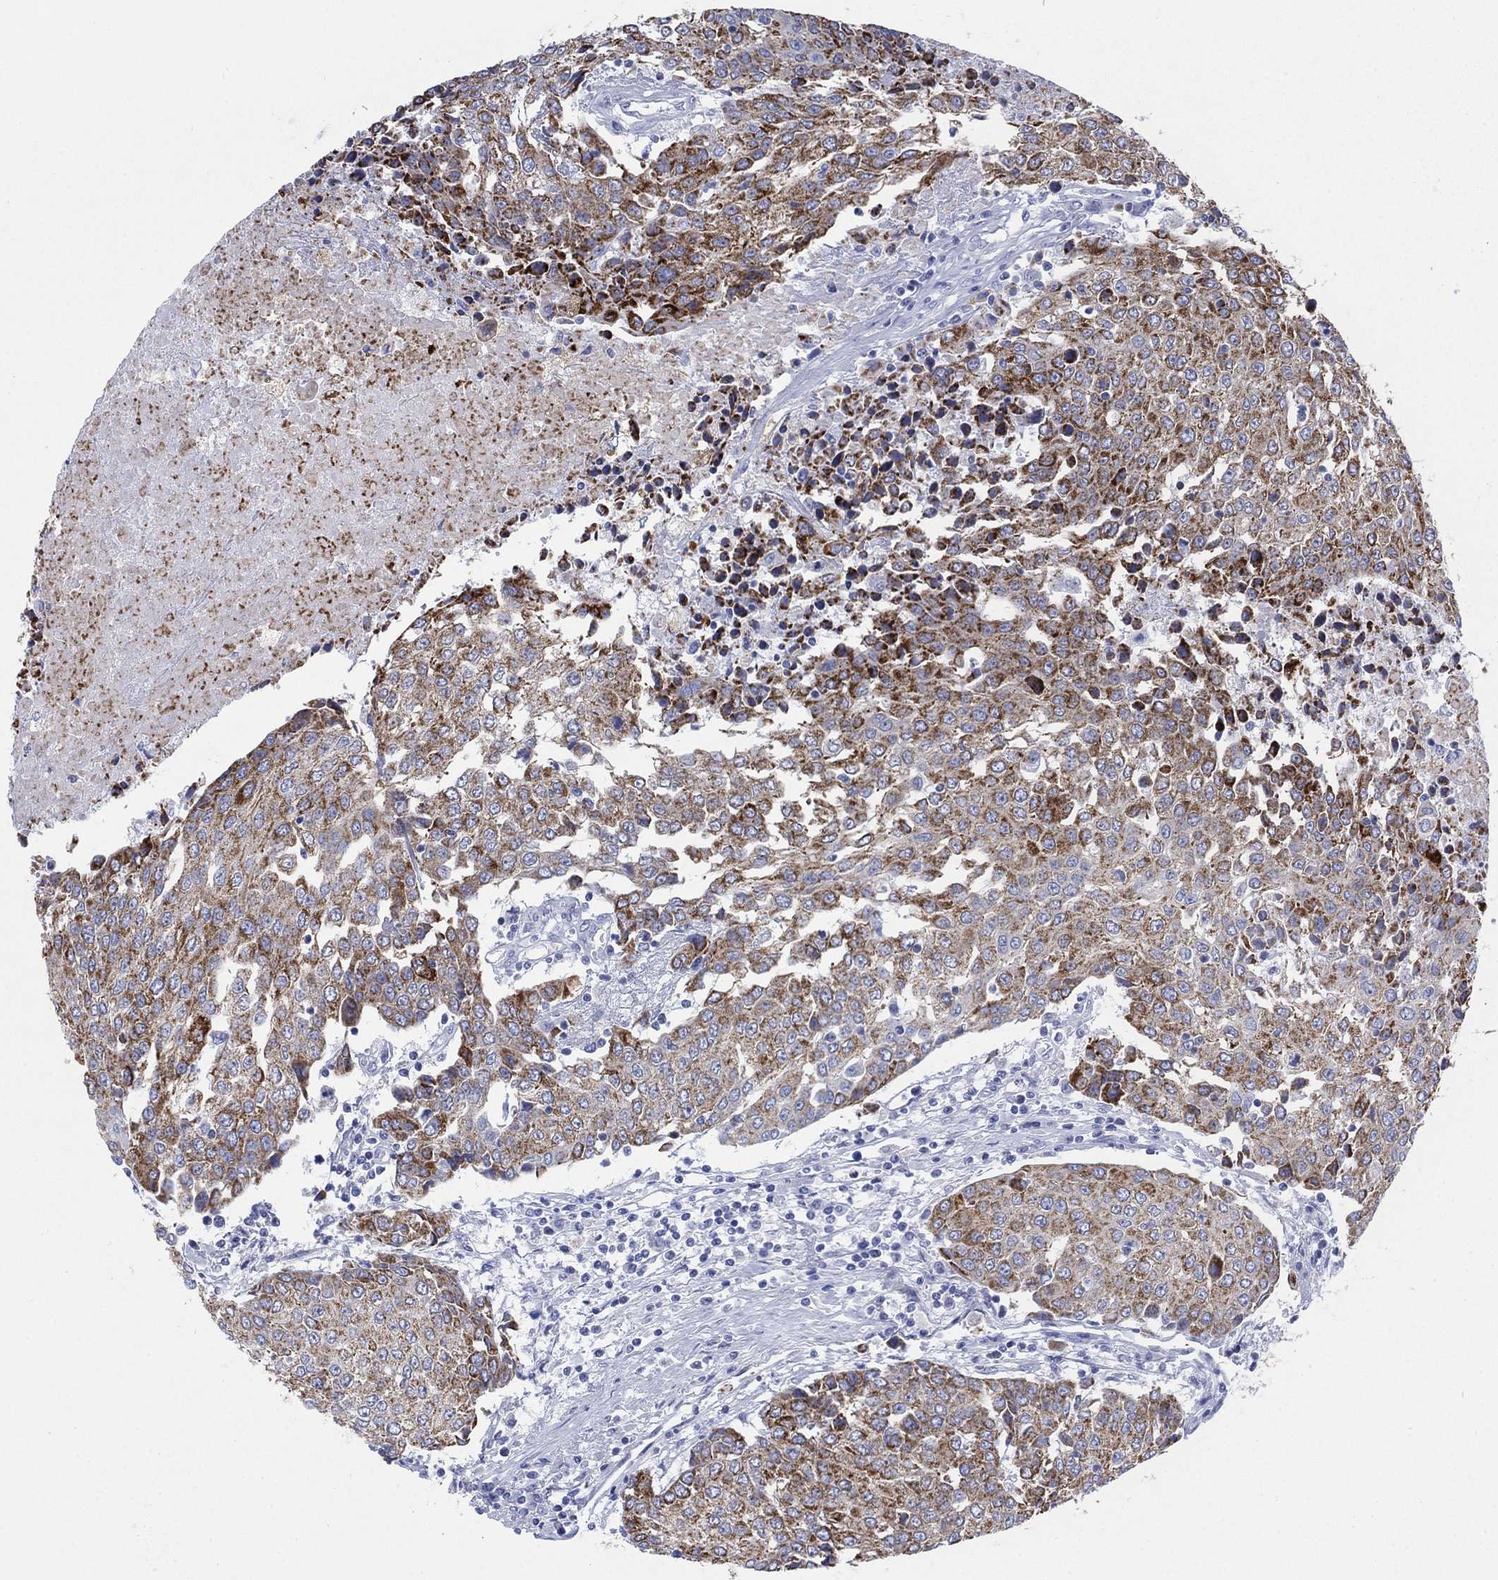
{"staining": {"intensity": "strong", "quantity": ">75%", "location": "cytoplasmic/membranous"}, "tissue": "urothelial cancer", "cell_type": "Tumor cells", "image_type": "cancer", "snomed": [{"axis": "morphology", "description": "Urothelial carcinoma, High grade"}, {"axis": "topography", "description": "Urinary bladder"}], "caption": "Immunohistochemistry histopathology image of neoplastic tissue: high-grade urothelial carcinoma stained using IHC exhibits high levels of strong protein expression localized specifically in the cytoplasmic/membranous of tumor cells, appearing as a cytoplasmic/membranous brown color.", "gene": "SCCPDH", "patient": {"sex": "female", "age": 85}}